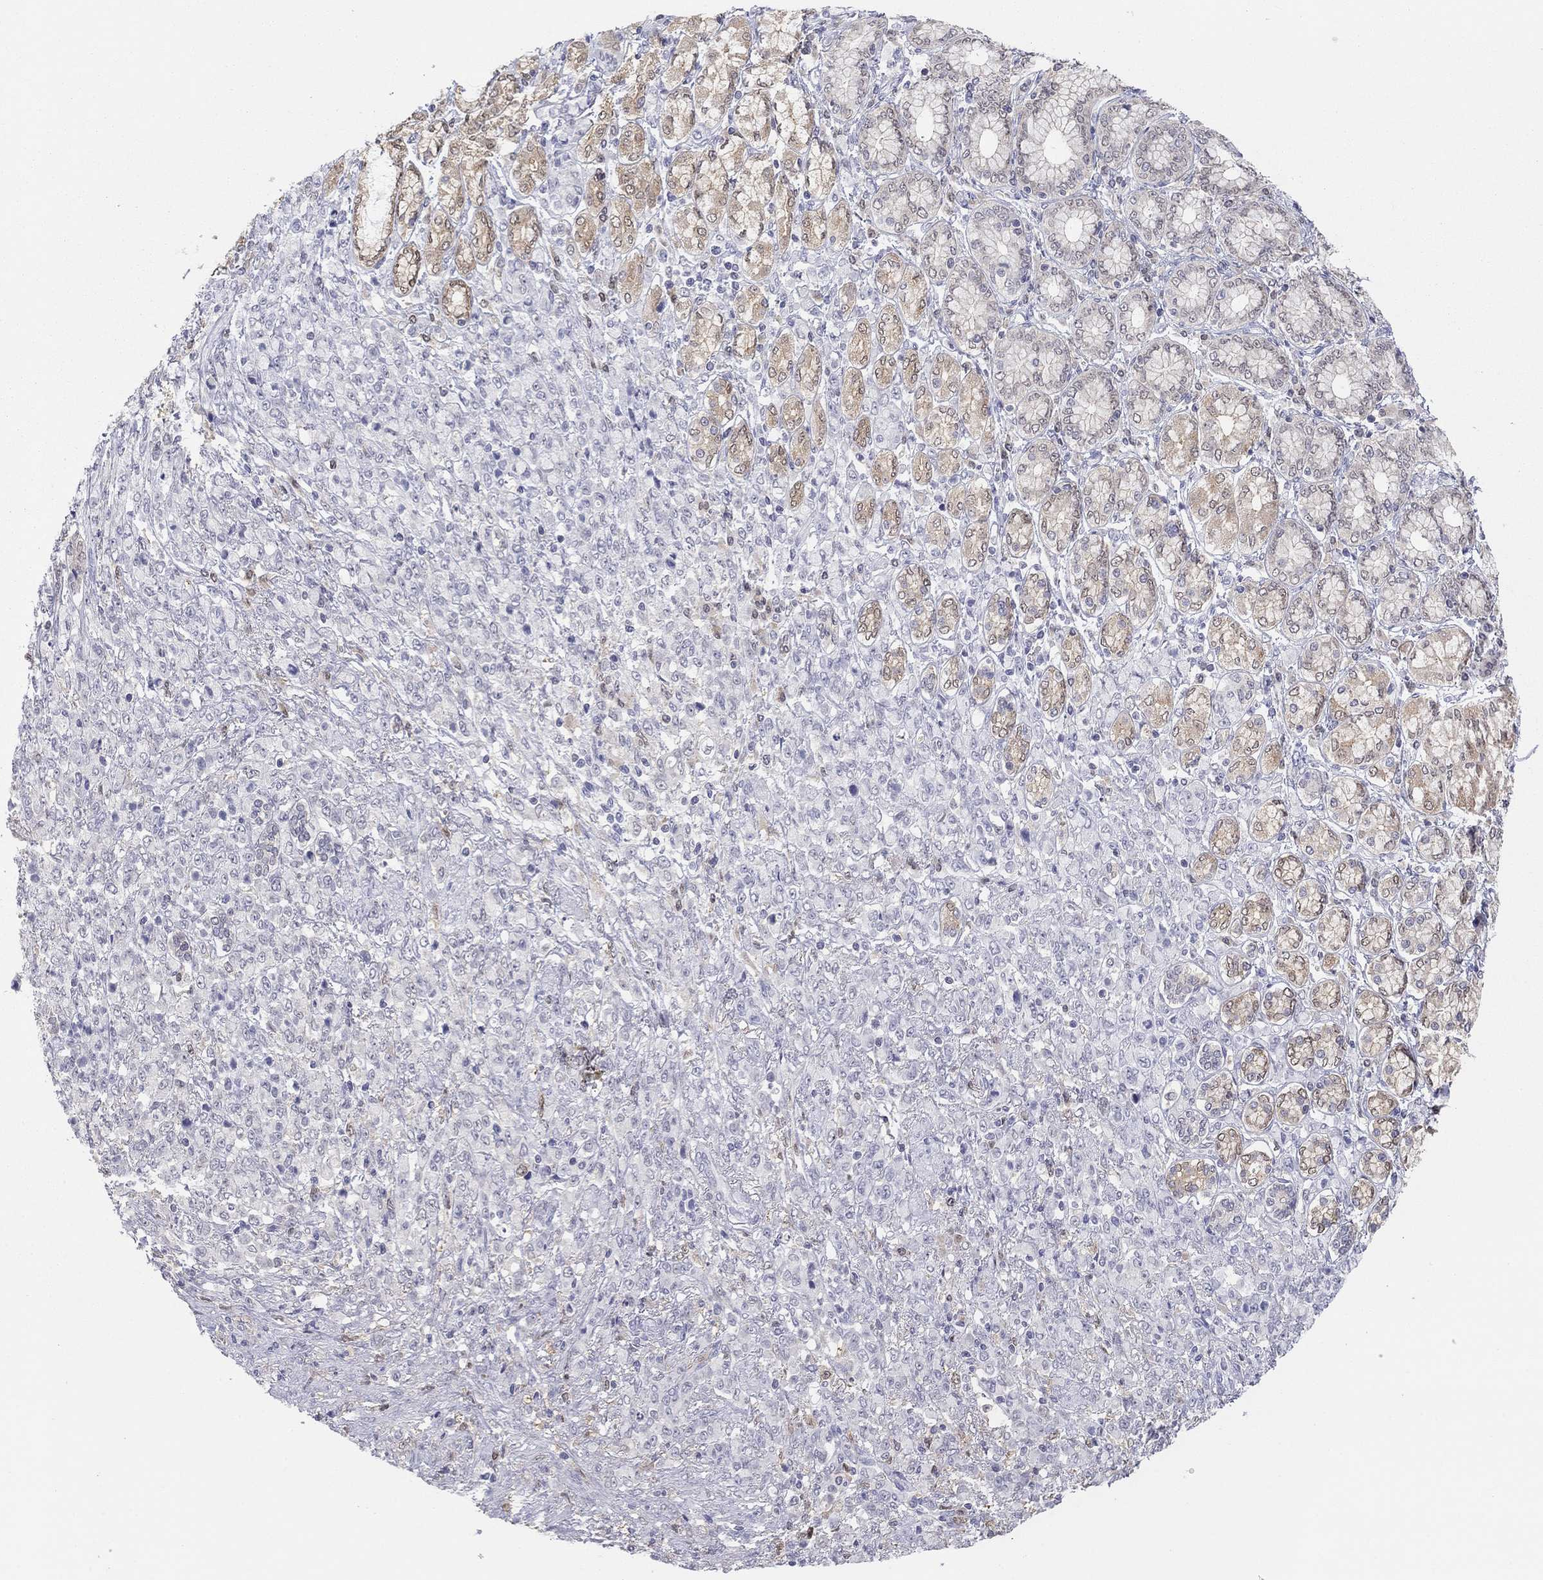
{"staining": {"intensity": "negative", "quantity": "none", "location": "none"}, "tissue": "stomach cancer", "cell_type": "Tumor cells", "image_type": "cancer", "snomed": [{"axis": "morphology", "description": "Normal tissue, NOS"}, {"axis": "morphology", "description": "Adenocarcinoma, NOS"}, {"axis": "topography", "description": "Stomach"}], "caption": "Stomach cancer was stained to show a protein in brown. There is no significant positivity in tumor cells.", "gene": "PDXK", "patient": {"sex": "female", "age": 79}}